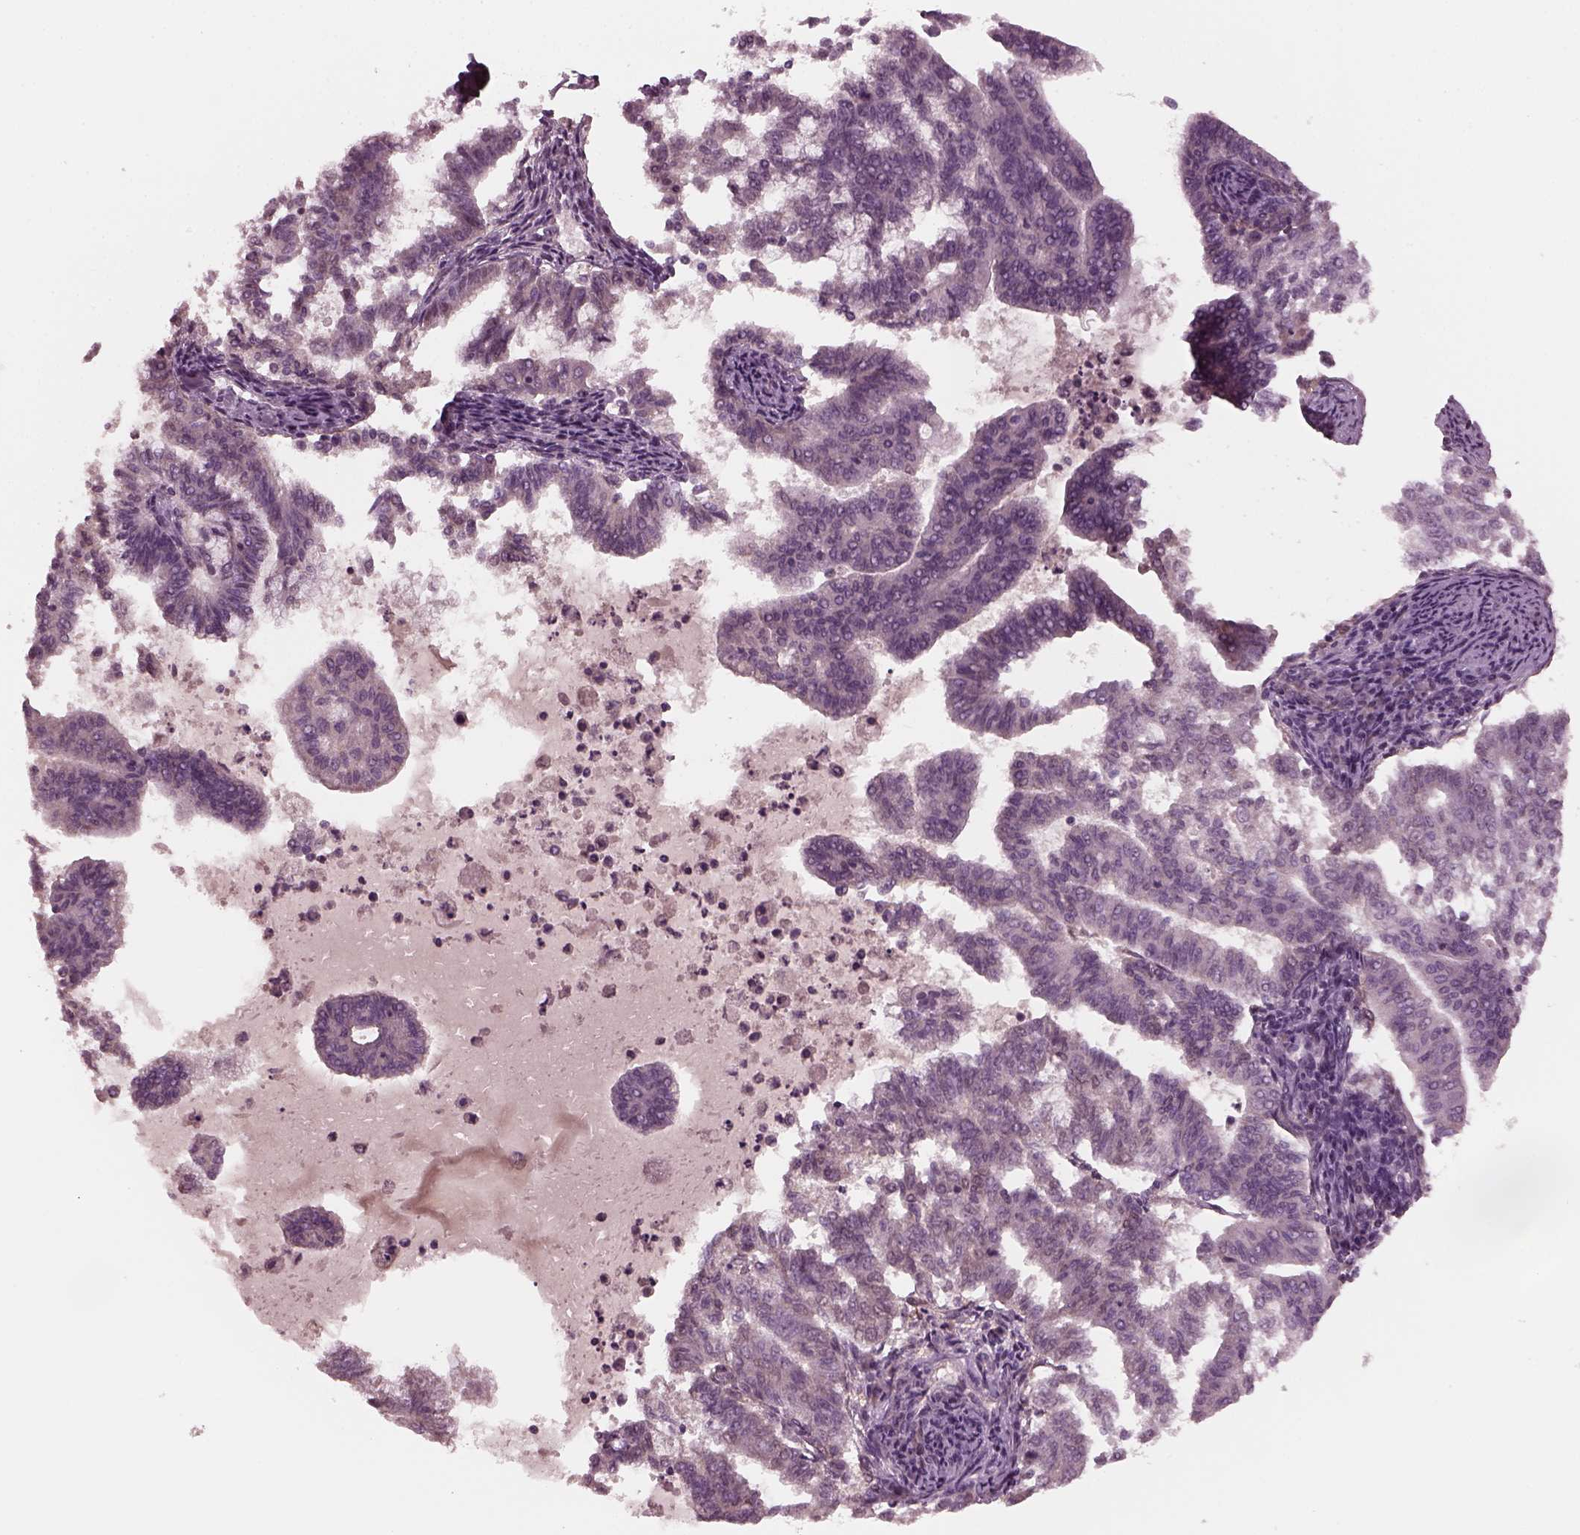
{"staining": {"intensity": "negative", "quantity": "none", "location": "none"}, "tissue": "endometrial cancer", "cell_type": "Tumor cells", "image_type": "cancer", "snomed": [{"axis": "morphology", "description": "Adenocarcinoma, NOS"}, {"axis": "topography", "description": "Endometrium"}], "caption": "The photomicrograph demonstrates no significant positivity in tumor cells of endometrial cancer.", "gene": "PORCN", "patient": {"sex": "female", "age": 79}}